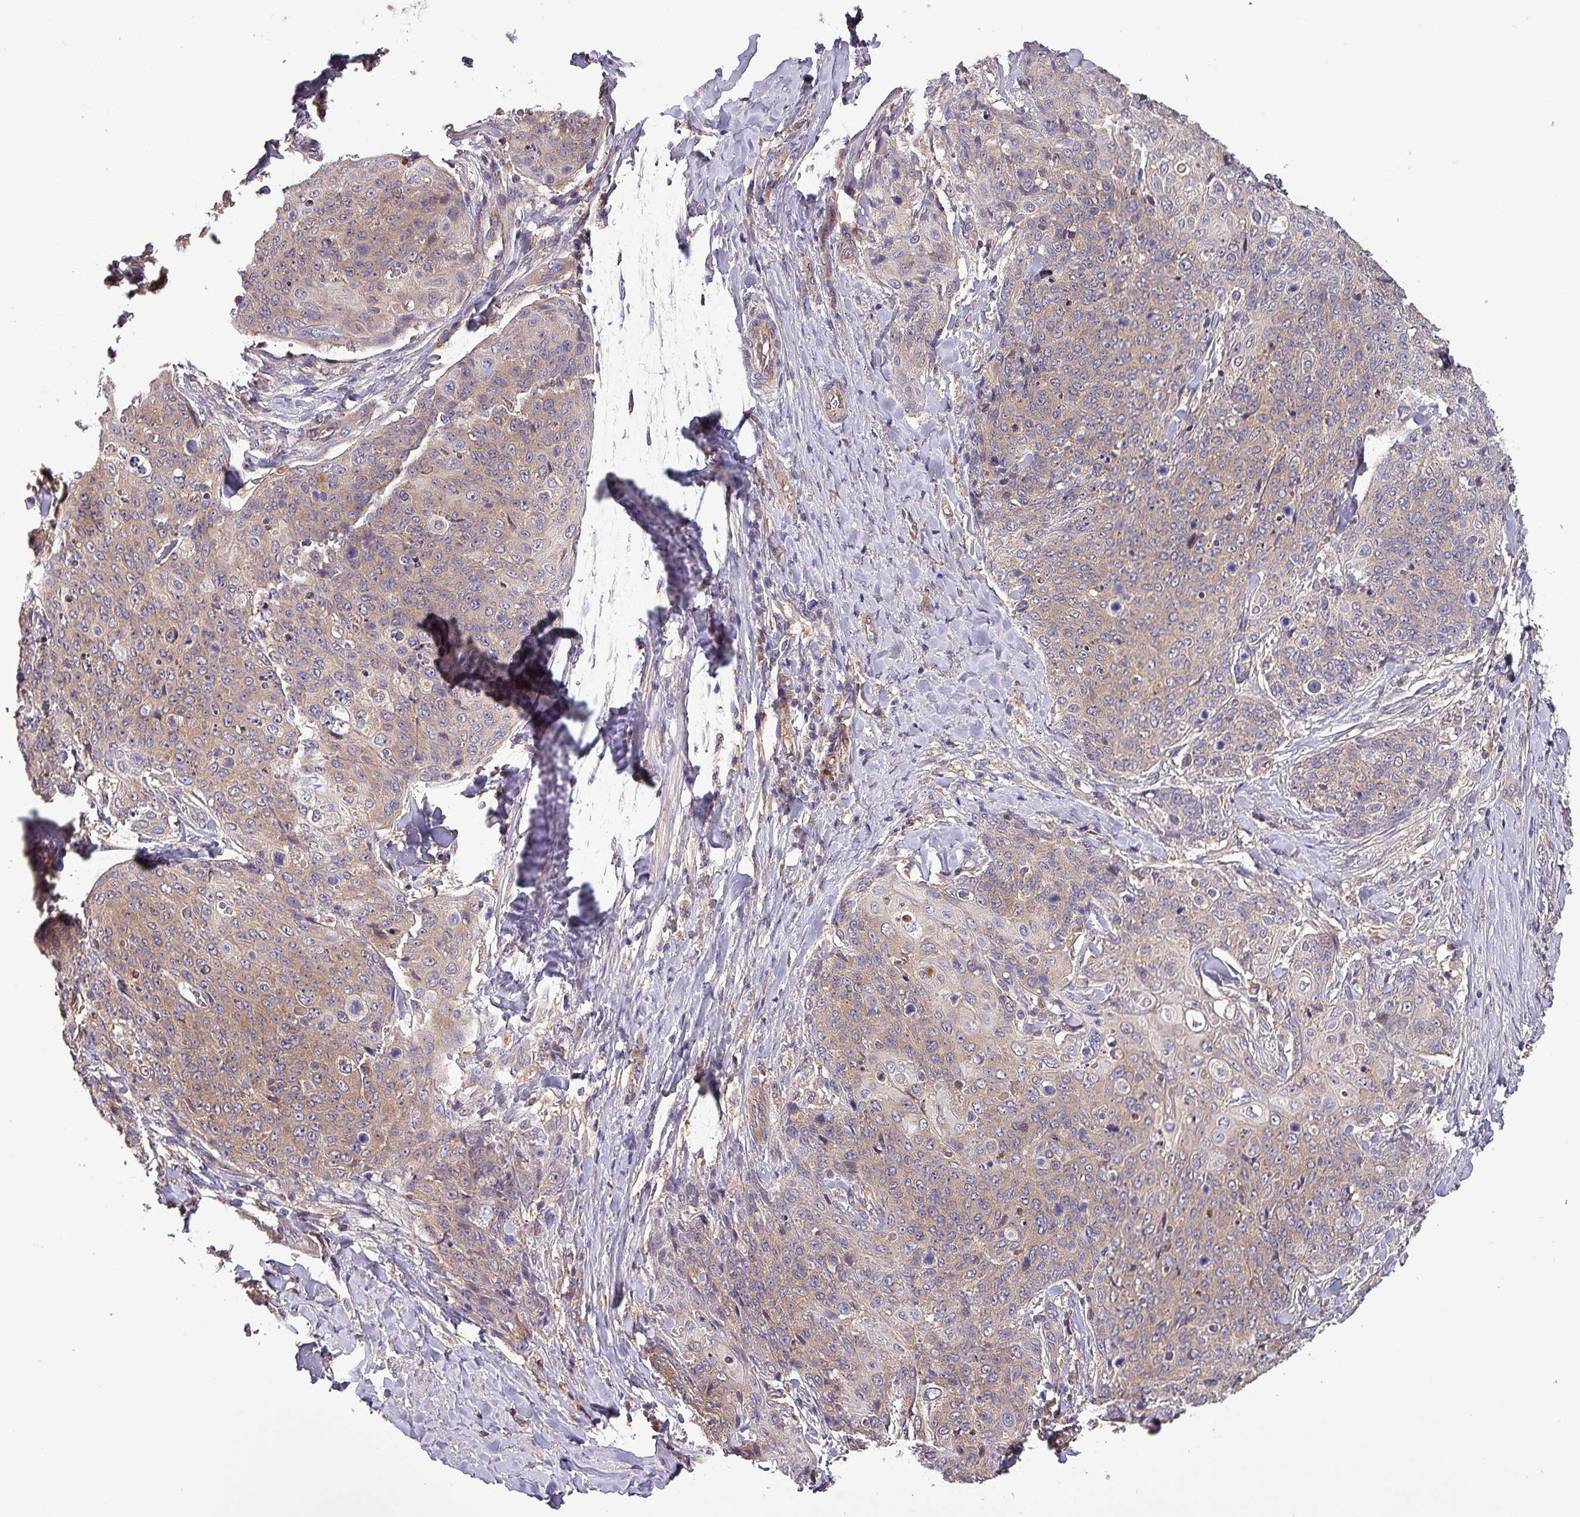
{"staining": {"intensity": "weak", "quantity": ">75%", "location": "cytoplasmic/membranous"}, "tissue": "skin cancer", "cell_type": "Tumor cells", "image_type": "cancer", "snomed": [{"axis": "morphology", "description": "Squamous cell carcinoma, NOS"}, {"axis": "topography", "description": "Skin"}, {"axis": "topography", "description": "Vulva"}], "caption": "Skin squamous cell carcinoma was stained to show a protein in brown. There is low levels of weak cytoplasmic/membranous positivity in about >75% of tumor cells. Nuclei are stained in blue.", "gene": "PAFAH1B2", "patient": {"sex": "female", "age": 85}}